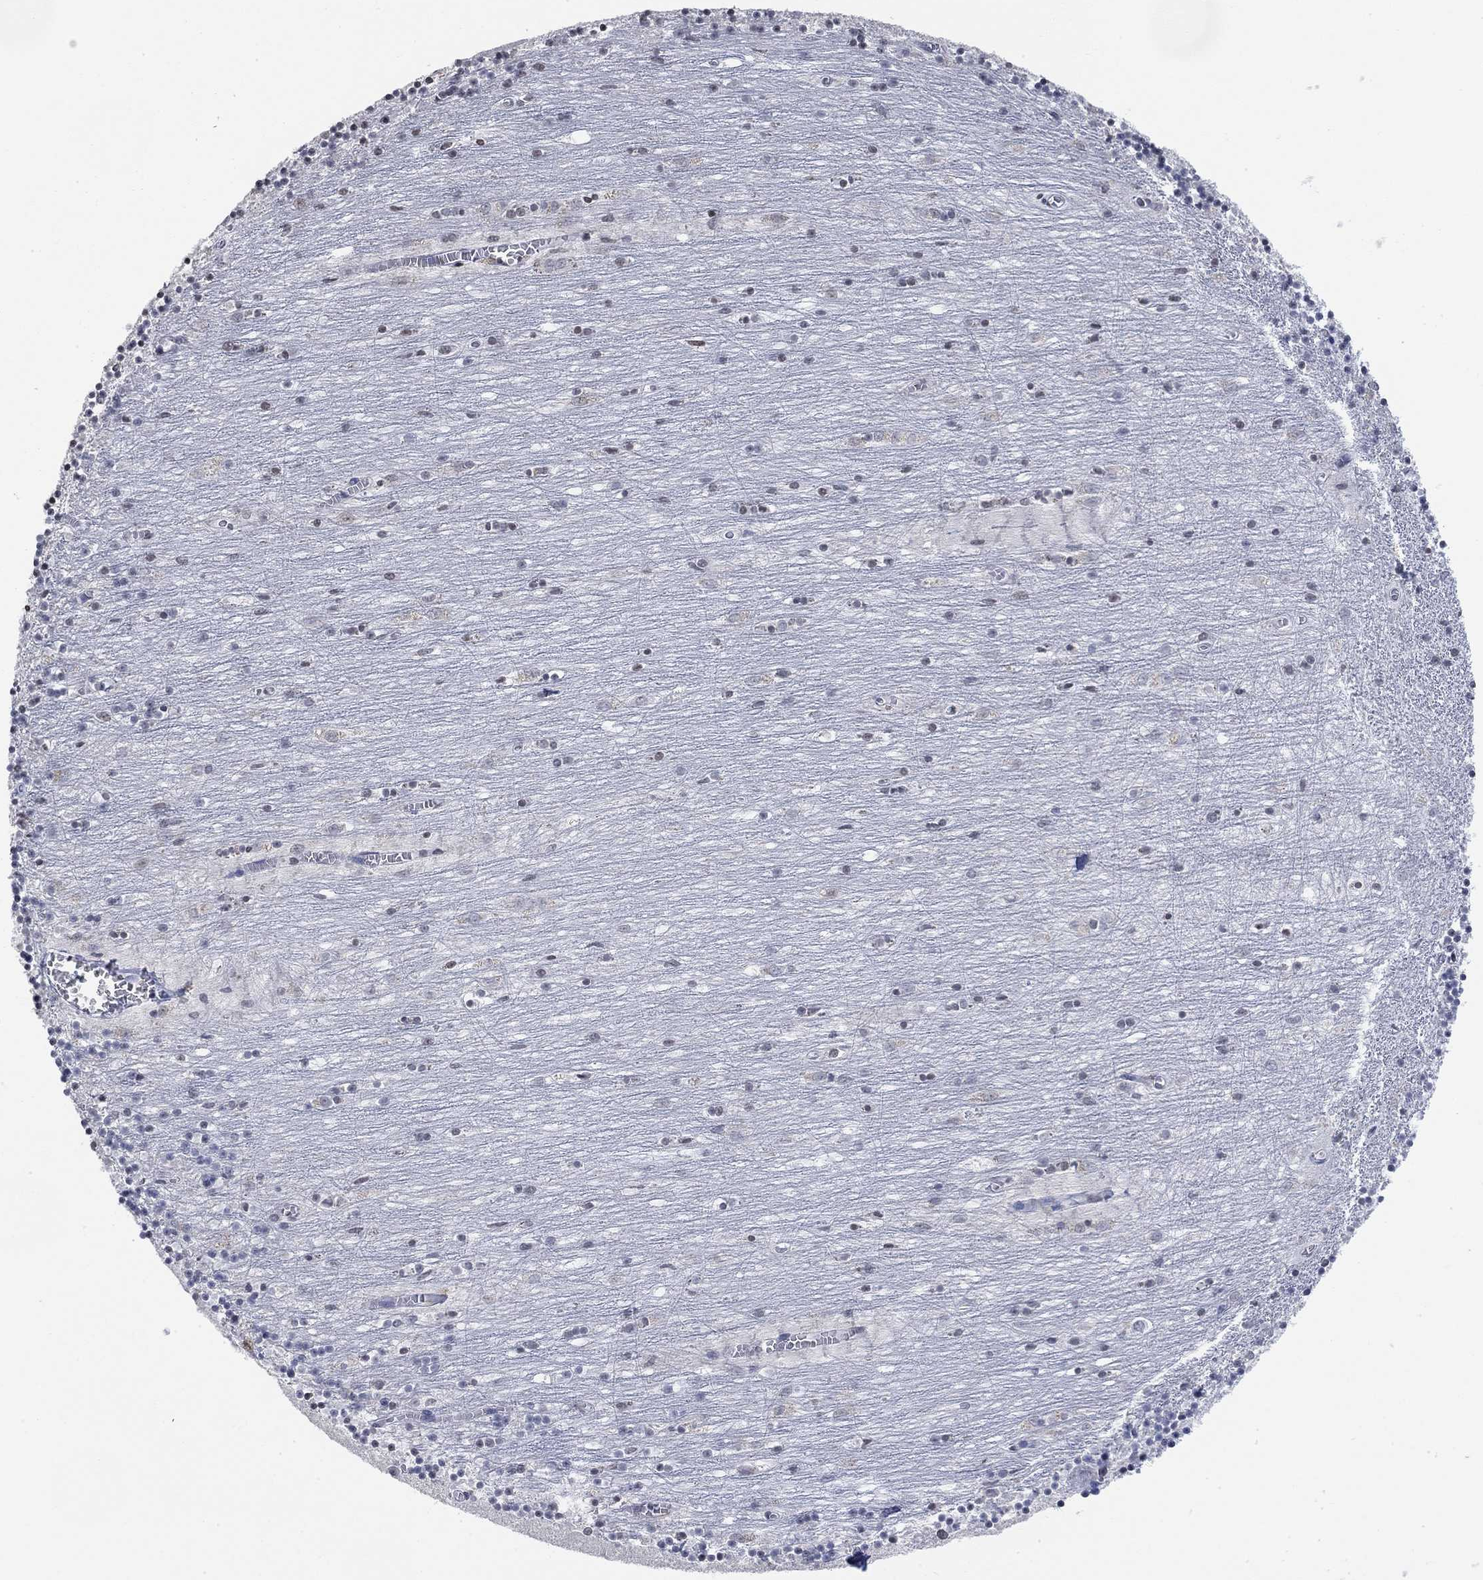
{"staining": {"intensity": "negative", "quantity": "none", "location": "none"}, "tissue": "cerebellum", "cell_type": "Cells in granular layer", "image_type": "normal", "snomed": [{"axis": "morphology", "description": "Normal tissue, NOS"}, {"axis": "topography", "description": "Cerebellum"}], "caption": "DAB immunohistochemical staining of unremarkable human cerebellum displays no significant positivity in cells in granular layer.", "gene": "TMEM255A", "patient": {"sex": "female", "age": 64}}